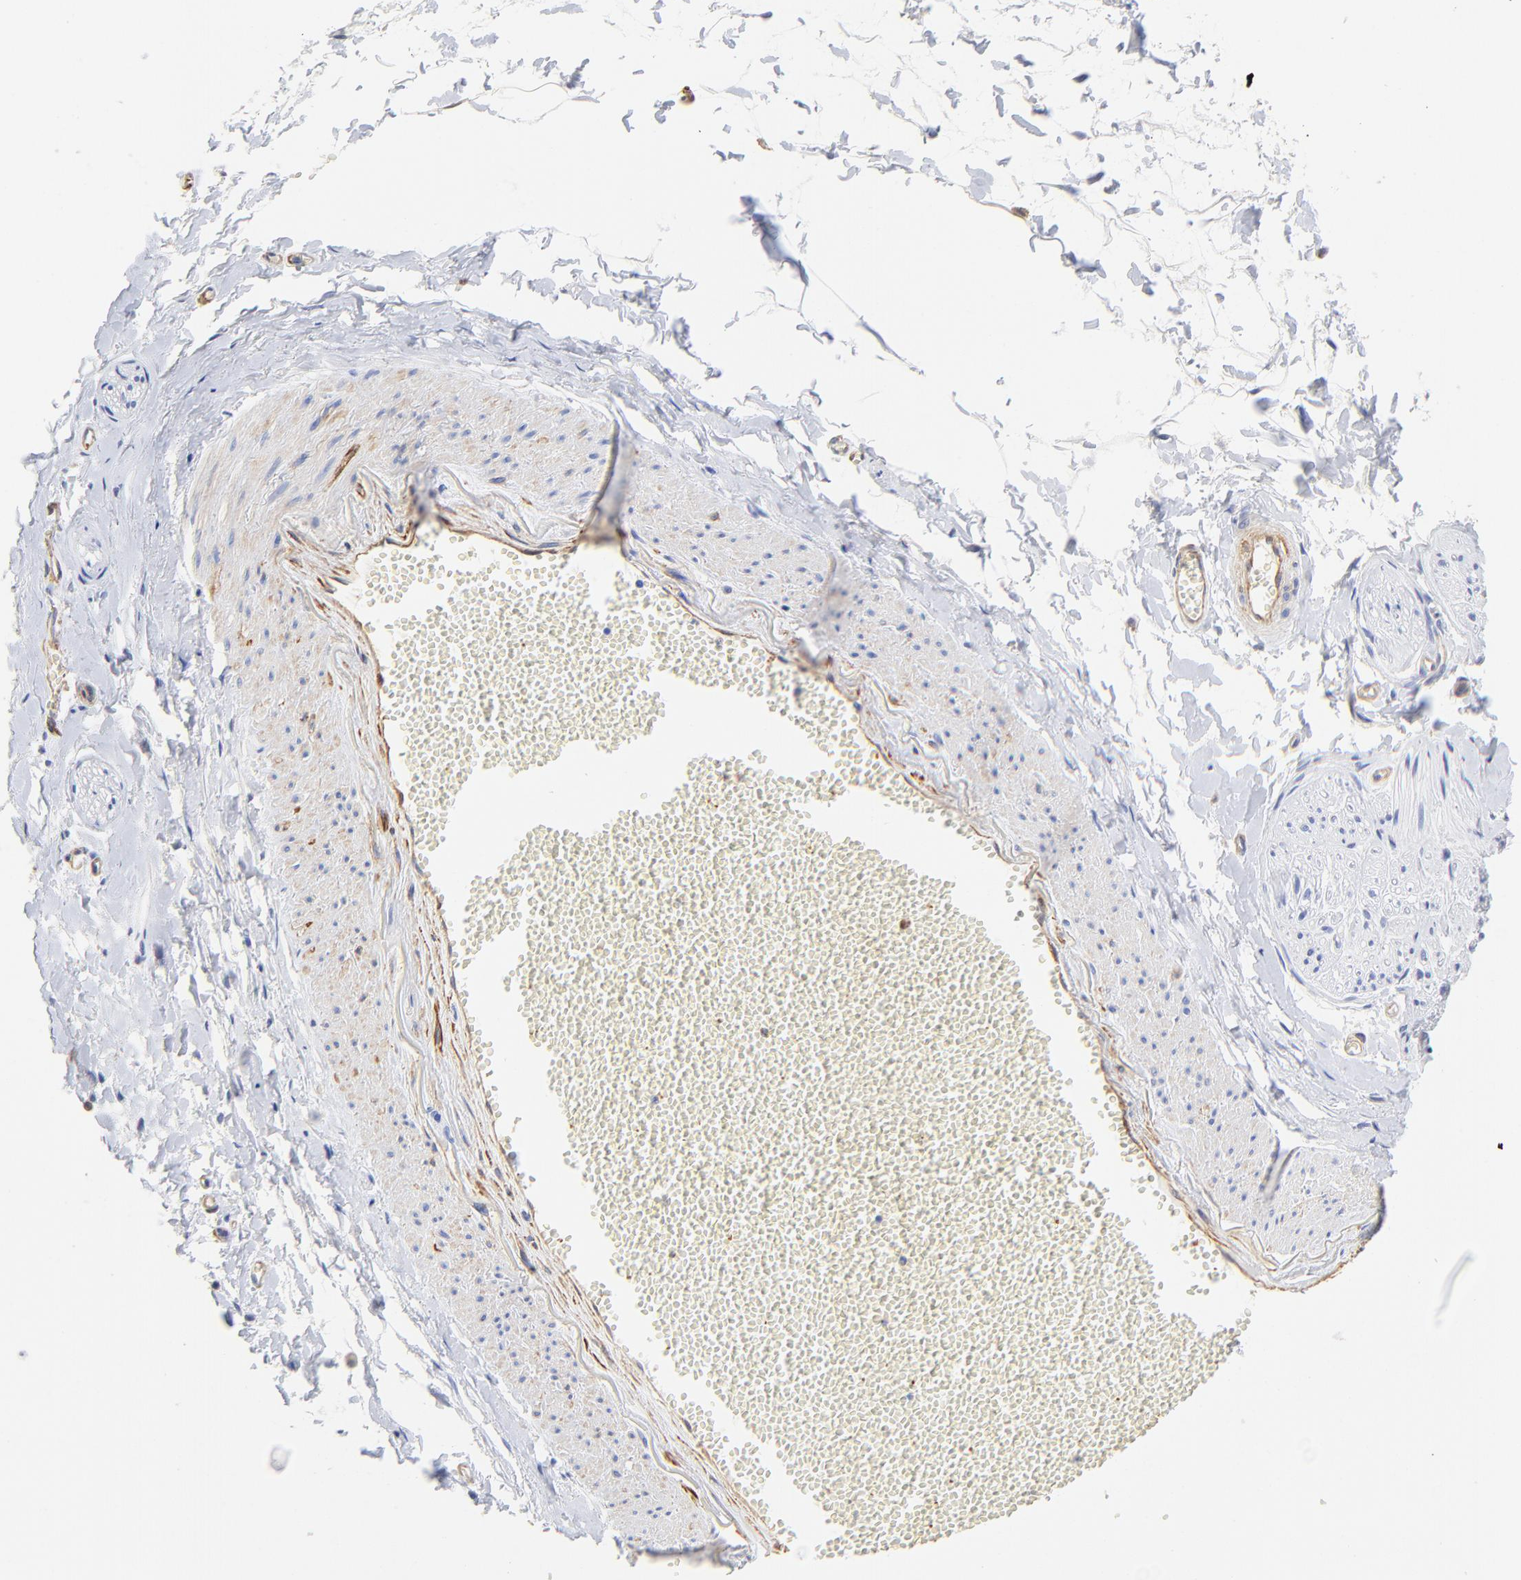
{"staining": {"intensity": "negative", "quantity": "none", "location": "none"}, "tissue": "adipose tissue", "cell_type": "Adipocytes", "image_type": "normal", "snomed": [{"axis": "morphology", "description": "Normal tissue, NOS"}, {"axis": "morphology", "description": "Inflammation, NOS"}, {"axis": "topography", "description": "Salivary gland"}, {"axis": "topography", "description": "Peripheral nerve tissue"}], "caption": "Adipose tissue stained for a protein using immunohistochemistry (IHC) displays no positivity adipocytes.", "gene": "TAGLN2", "patient": {"sex": "female", "age": 75}}